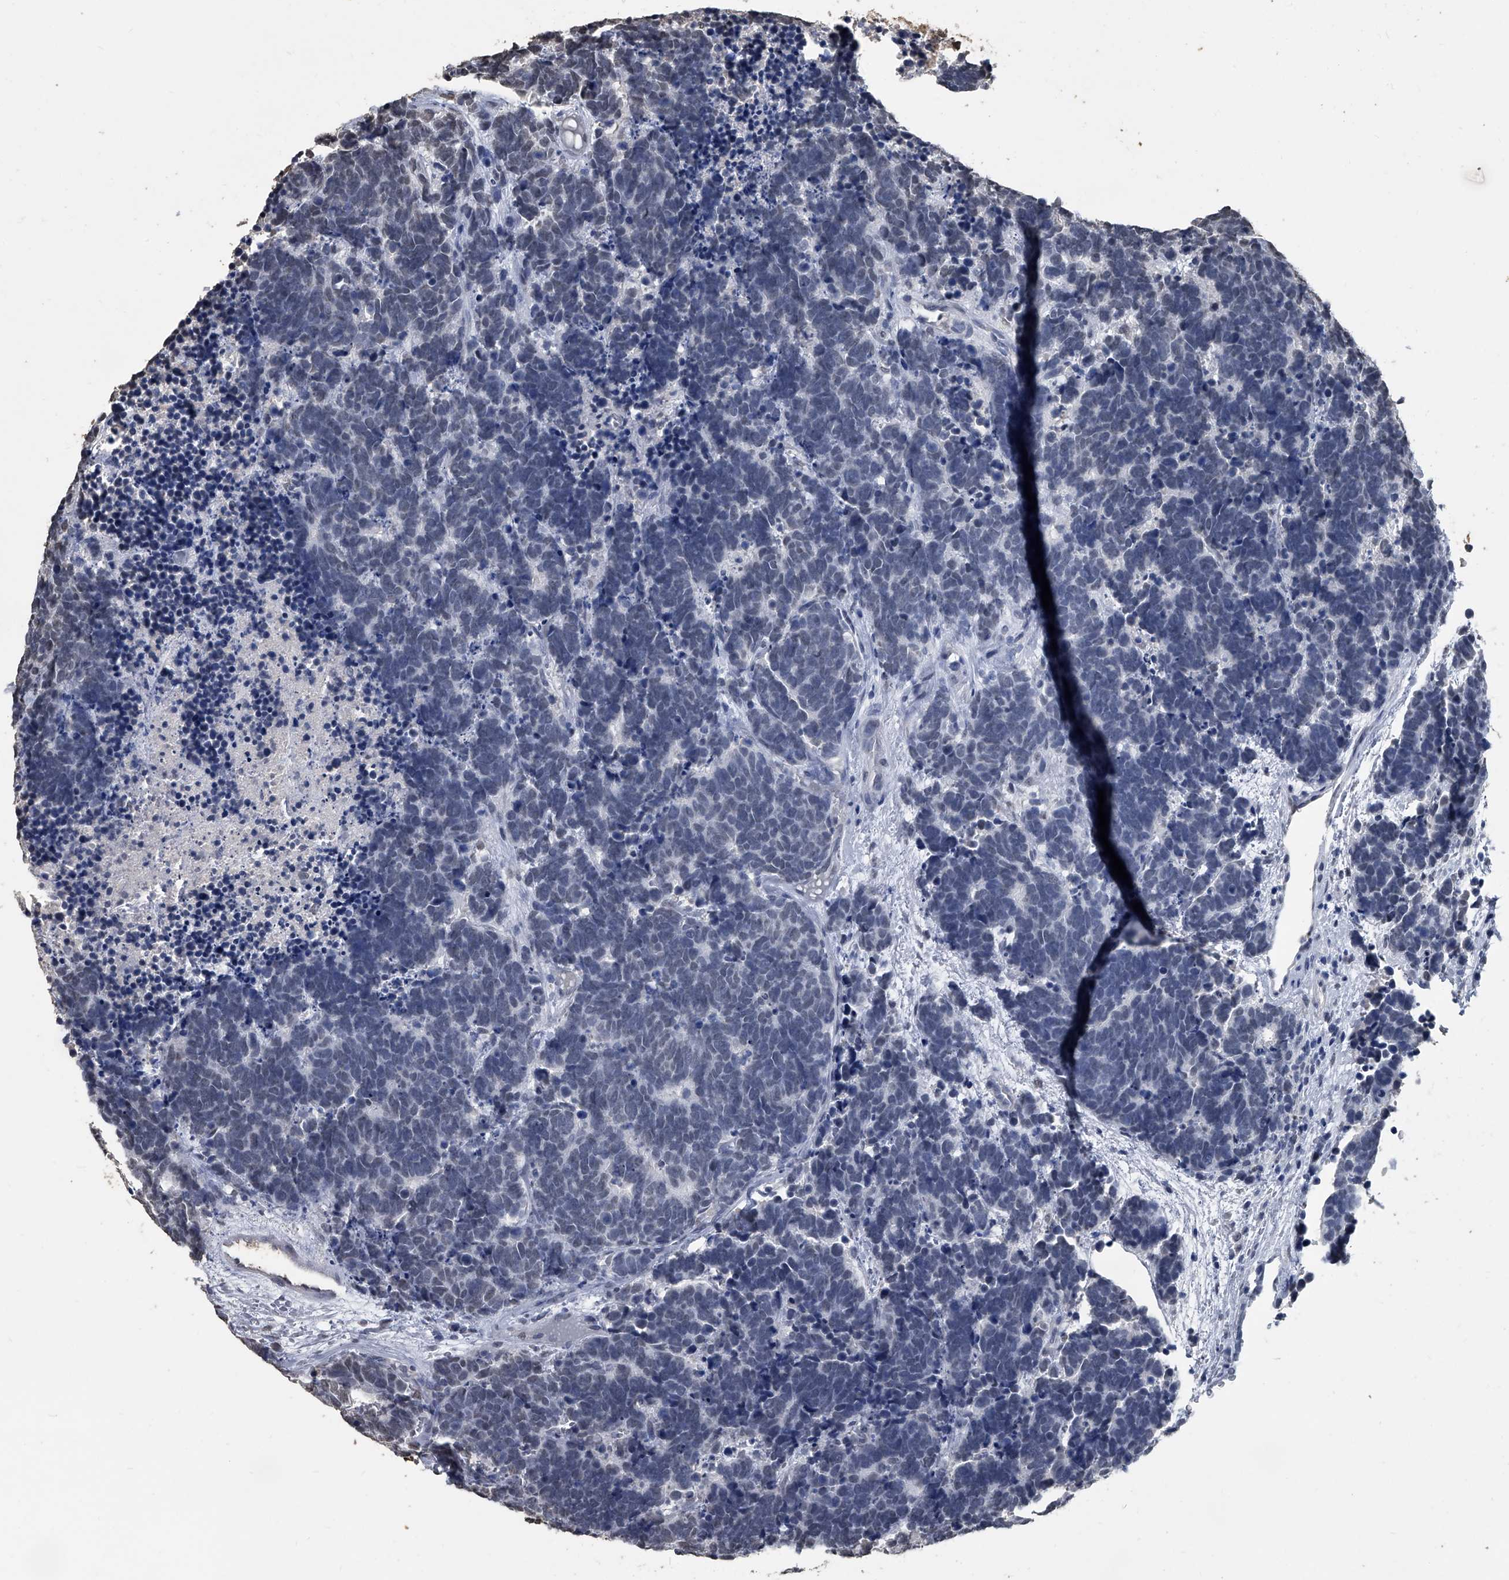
{"staining": {"intensity": "negative", "quantity": "none", "location": "none"}, "tissue": "carcinoid", "cell_type": "Tumor cells", "image_type": "cancer", "snomed": [{"axis": "morphology", "description": "Carcinoma, NOS"}, {"axis": "morphology", "description": "Carcinoid, malignant, NOS"}, {"axis": "topography", "description": "Urinary bladder"}], "caption": "Photomicrograph shows no significant protein positivity in tumor cells of malignant carcinoid.", "gene": "MATR3", "patient": {"sex": "male", "age": 57}}